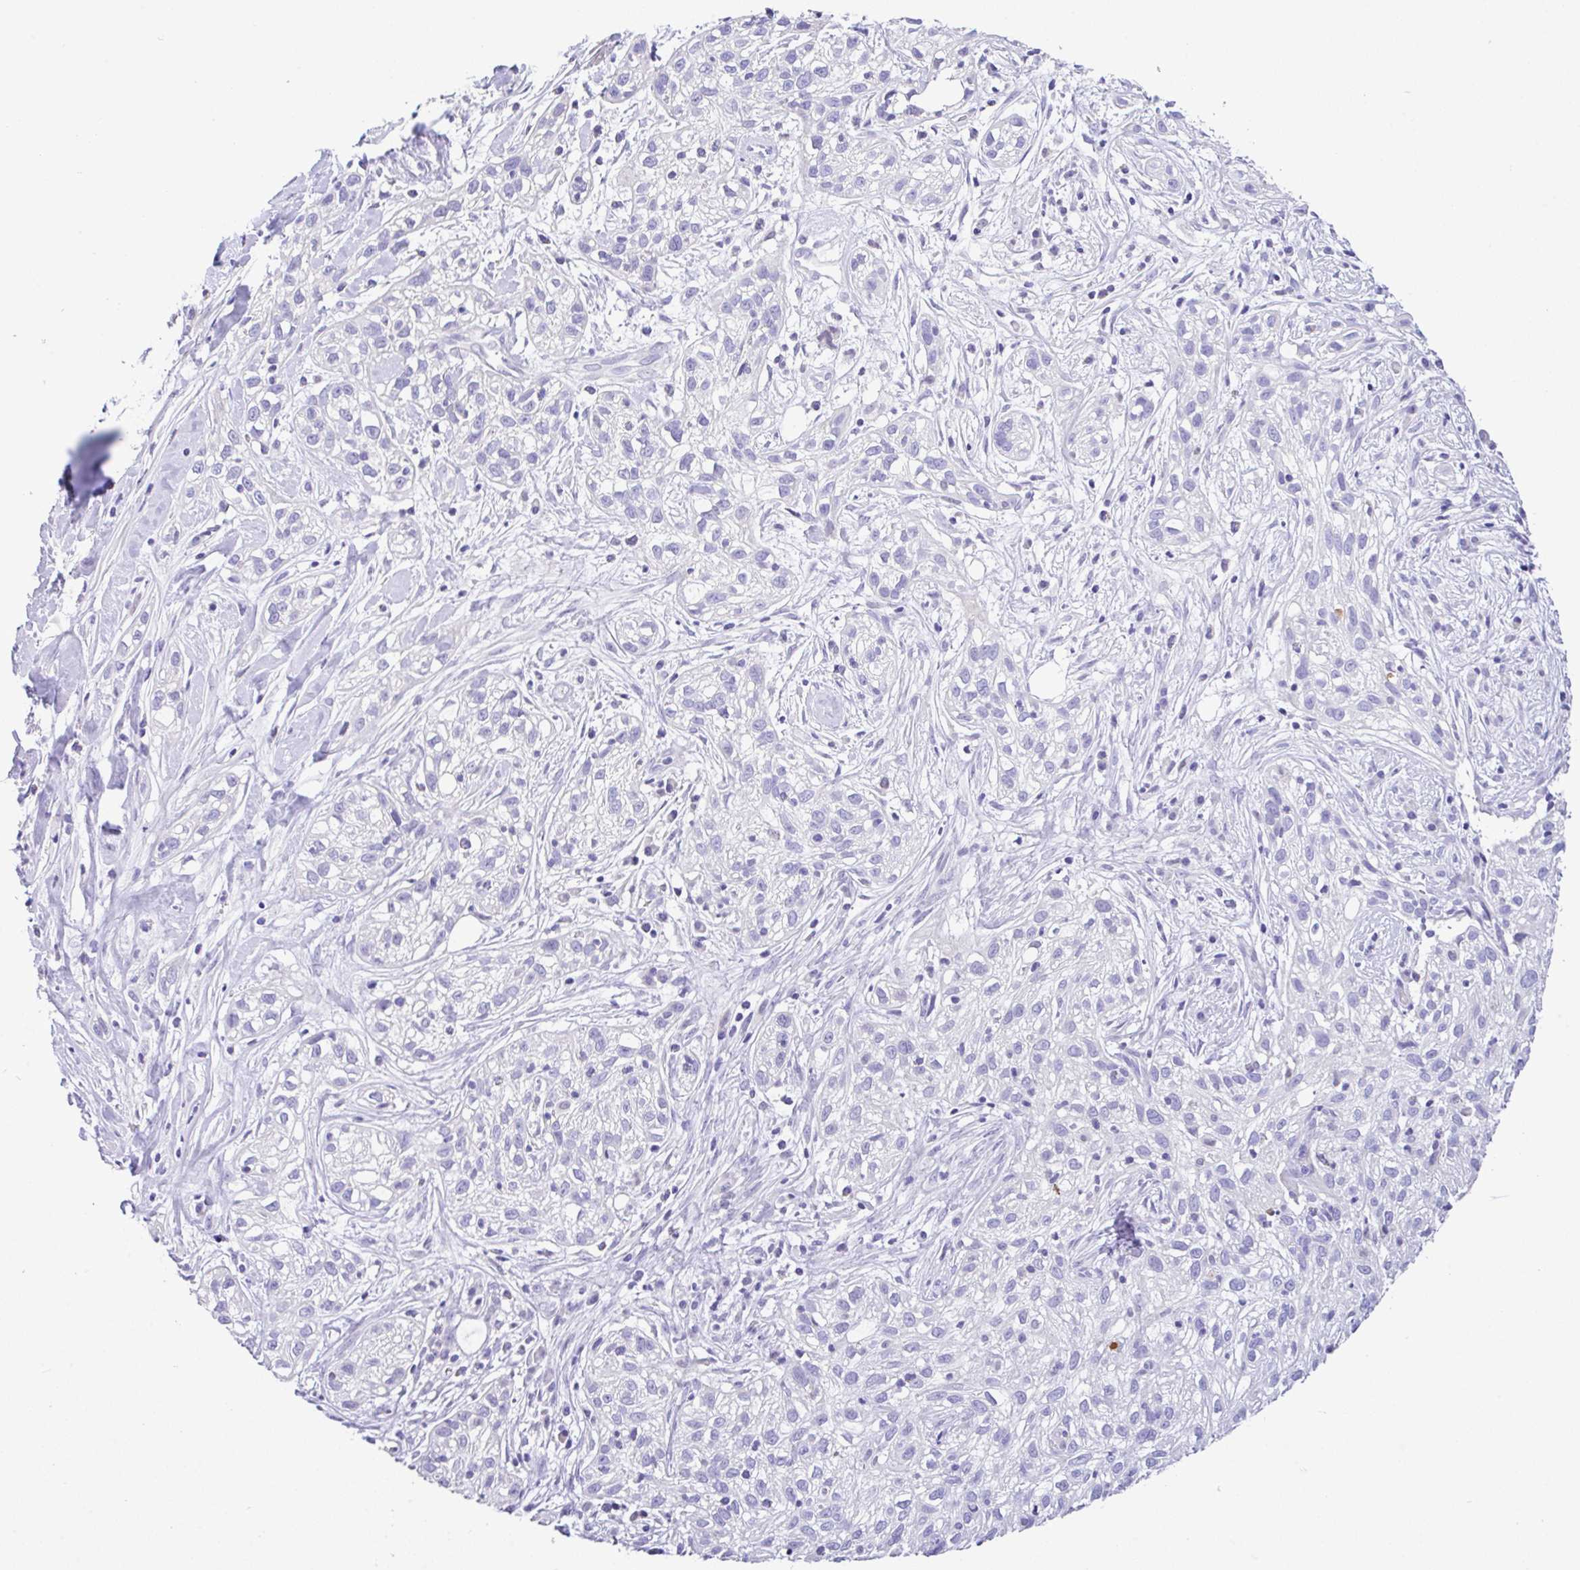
{"staining": {"intensity": "negative", "quantity": "none", "location": "none"}, "tissue": "skin cancer", "cell_type": "Tumor cells", "image_type": "cancer", "snomed": [{"axis": "morphology", "description": "Squamous cell carcinoma, NOS"}, {"axis": "topography", "description": "Skin"}], "caption": "This is an immunohistochemistry image of human skin squamous cell carcinoma. There is no staining in tumor cells.", "gene": "ANO4", "patient": {"sex": "male", "age": 82}}